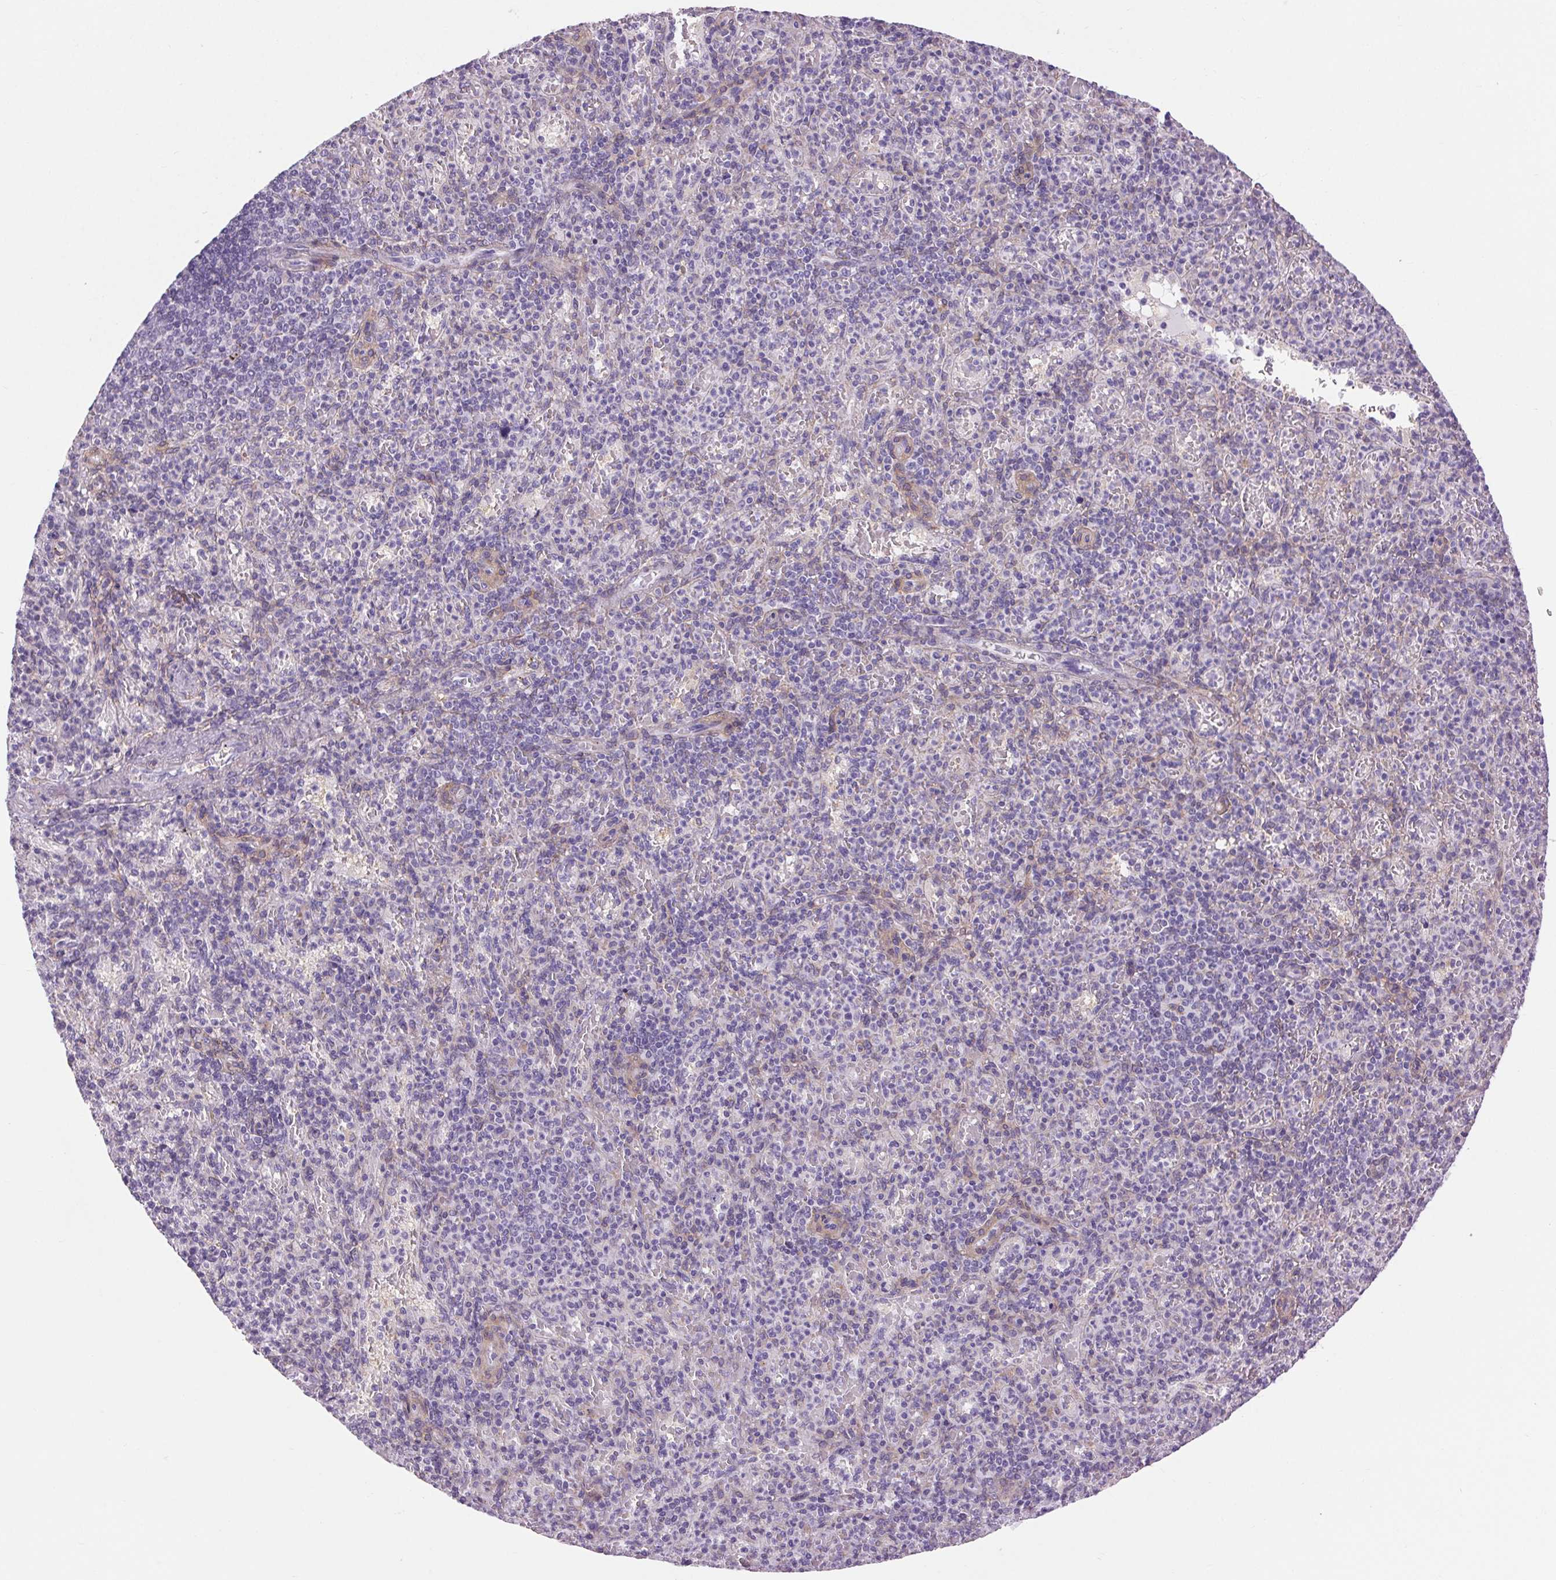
{"staining": {"intensity": "negative", "quantity": "none", "location": "none"}, "tissue": "spleen", "cell_type": "Cells in red pulp", "image_type": "normal", "snomed": [{"axis": "morphology", "description": "Normal tissue, NOS"}, {"axis": "topography", "description": "Spleen"}], "caption": "This micrograph is of normal spleen stained with immunohistochemistry to label a protein in brown with the nuclei are counter-stained blue. There is no positivity in cells in red pulp. Nuclei are stained in blue.", "gene": "SOWAHC", "patient": {"sex": "female", "age": 74}}